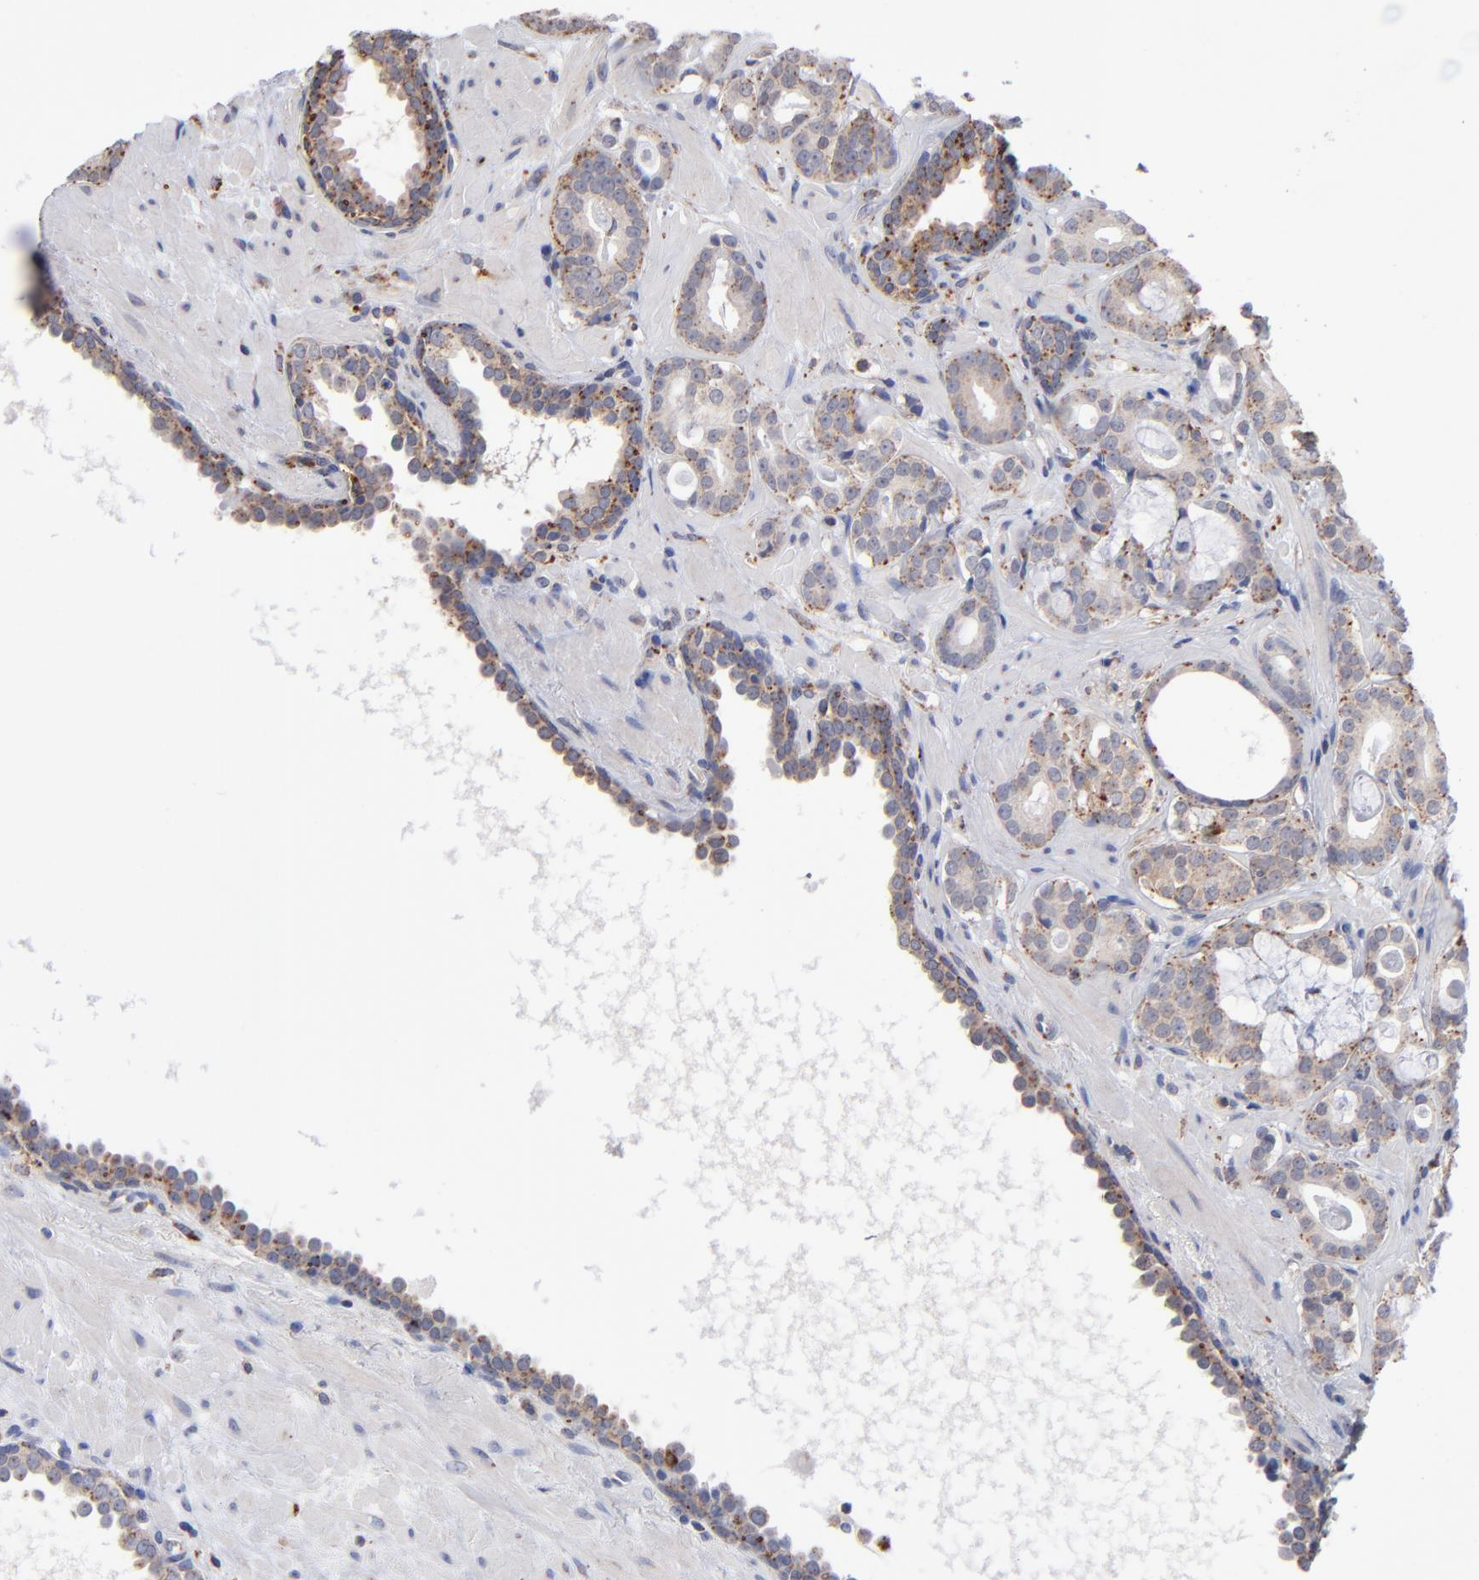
{"staining": {"intensity": "moderate", "quantity": ">75%", "location": "cytoplasmic/membranous"}, "tissue": "prostate cancer", "cell_type": "Tumor cells", "image_type": "cancer", "snomed": [{"axis": "morphology", "description": "Adenocarcinoma, Low grade"}, {"axis": "topography", "description": "Prostate"}], "caption": "The histopathology image reveals immunohistochemical staining of low-grade adenocarcinoma (prostate). There is moderate cytoplasmic/membranous staining is appreciated in about >75% of tumor cells.", "gene": "RRAGB", "patient": {"sex": "male", "age": 57}}